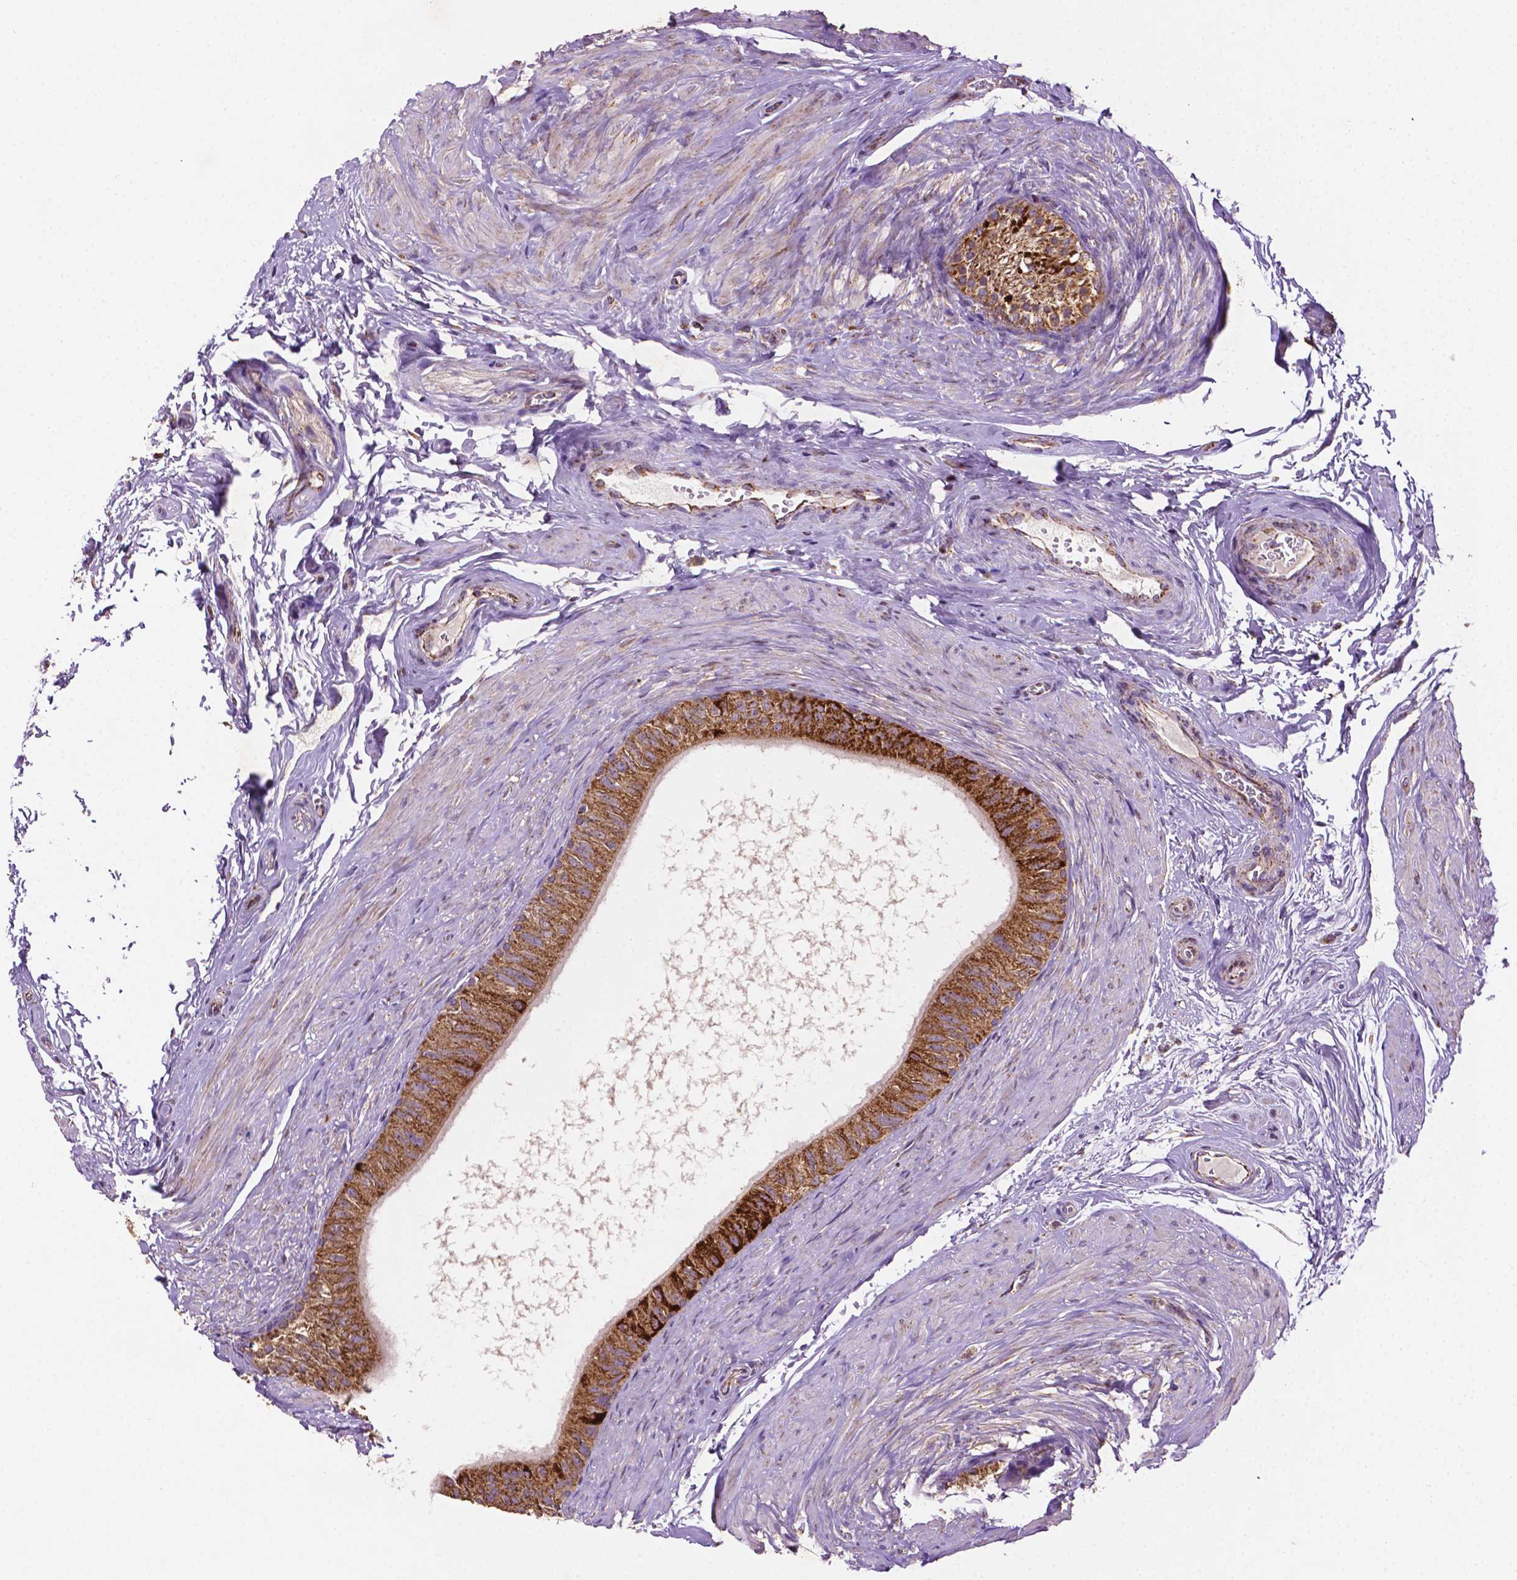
{"staining": {"intensity": "moderate", "quantity": ">75%", "location": "cytoplasmic/membranous"}, "tissue": "epididymis", "cell_type": "Glandular cells", "image_type": "normal", "snomed": [{"axis": "morphology", "description": "Normal tissue, NOS"}, {"axis": "topography", "description": "Epididymis"}], "caption": "Glandular cells reveal moderate cytoplasmic/membranous staining in about >75% of cells in benign epididymis. Using DAB (3,3'-diaminobenzidine) (brown) and hematoxylin (blue) stains, captured at high magnification using brightfield microscopy.", "gene": "ILVBL", "patient": {"sex": "male", "age": 36}}